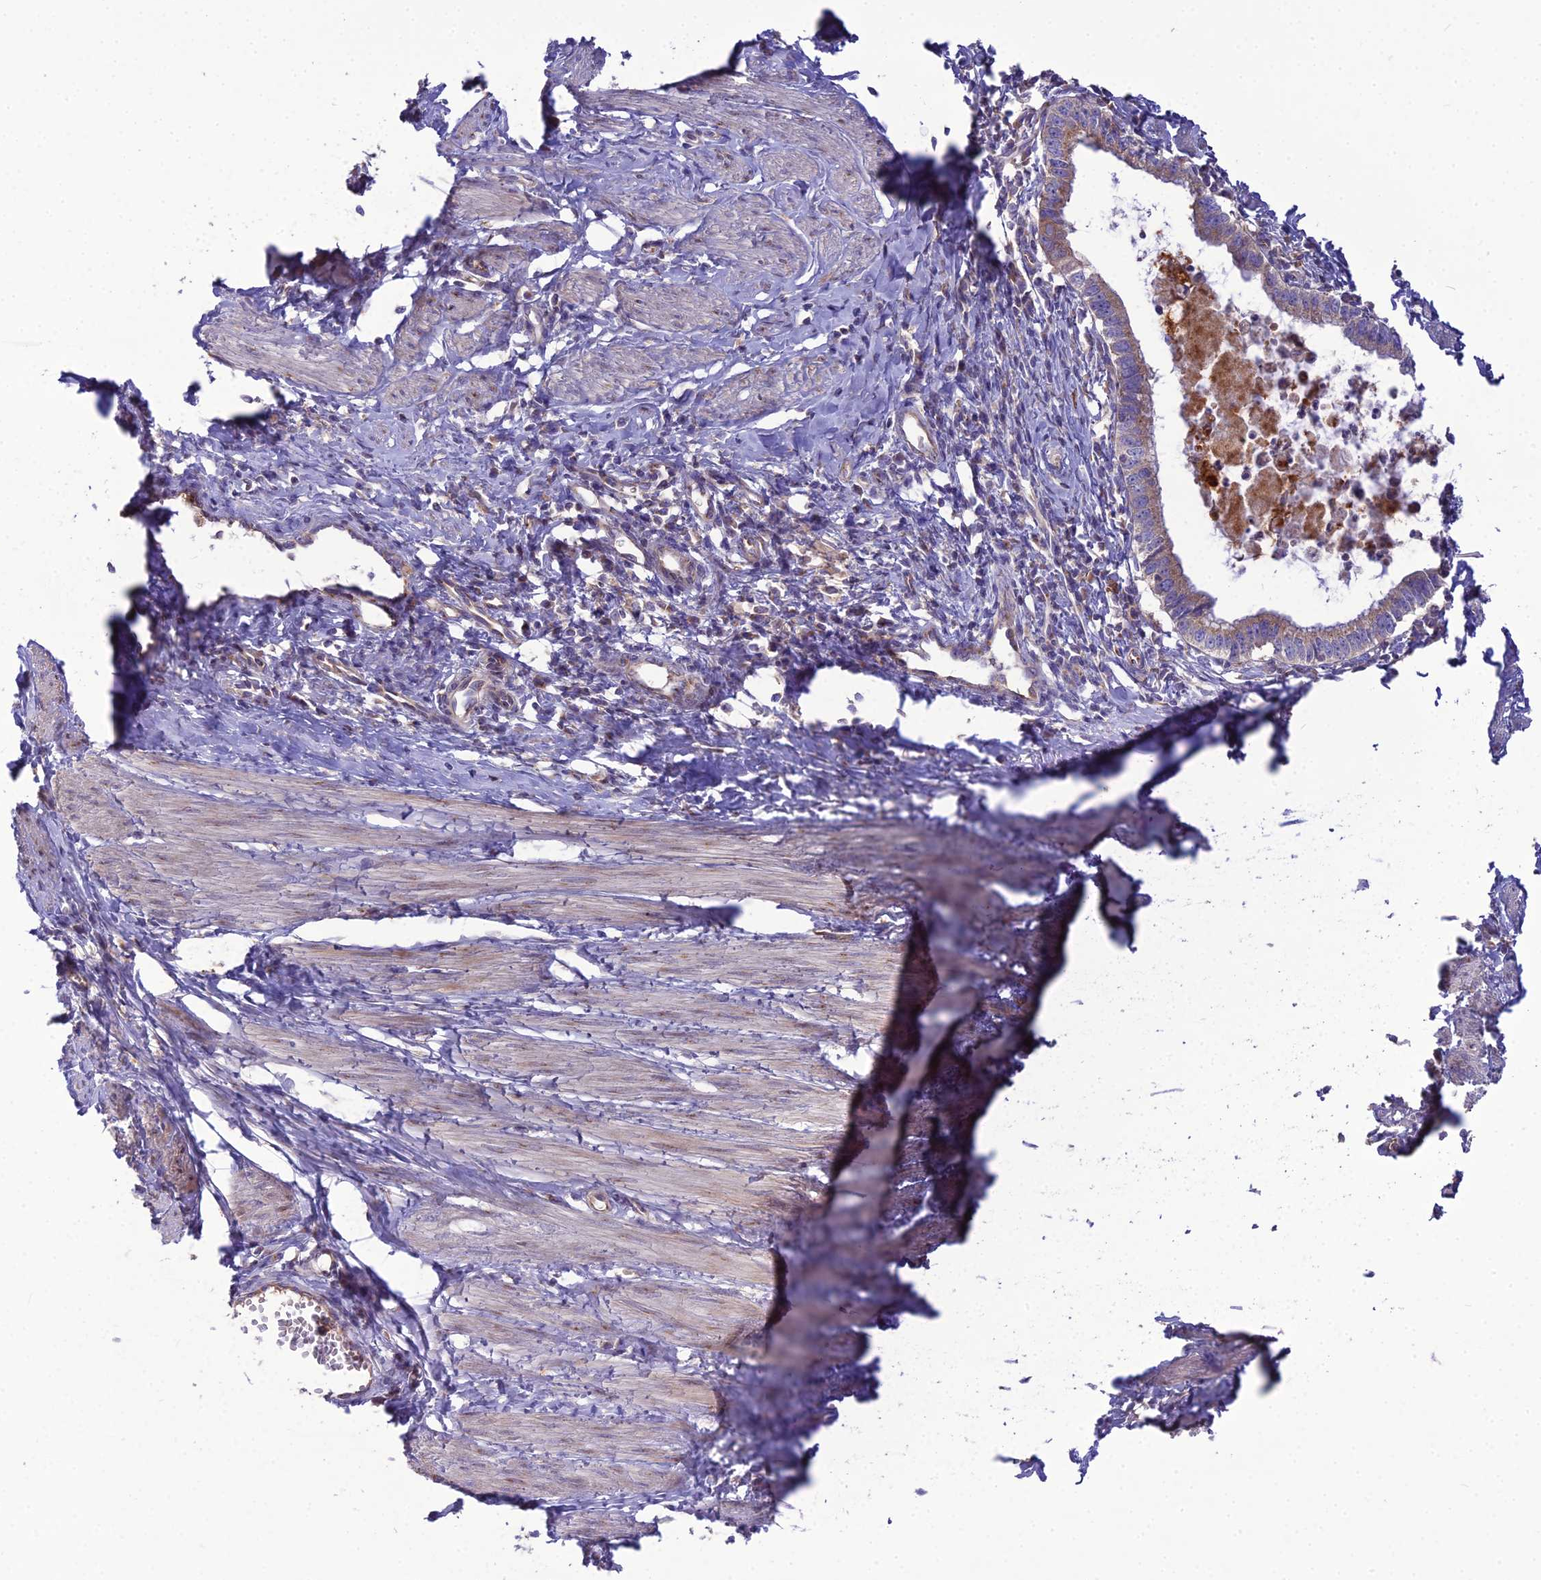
{"staining": {"intensity": "moderate", "quantity": "25%-75%", "location": "cytoplasmic/membranous"}, "tissue": "cervical cancer", "cell_type": "Tumor cells", "image_type": "cancer", "snomed": [{"axis": "morphology", "description": "Adenocarcinoma, NOS"}, {"axis": "topography", "description": "Cervix"}], "caption": "Immunohistochemical staining of cervical adenocarcinoma reveals medium levels of moderate cytoplasmic/membranous expression in approximately 25%-75% of tumor cells.", "gene": "SPRYD7", "patient": {"sex": "female", "age": 36}}